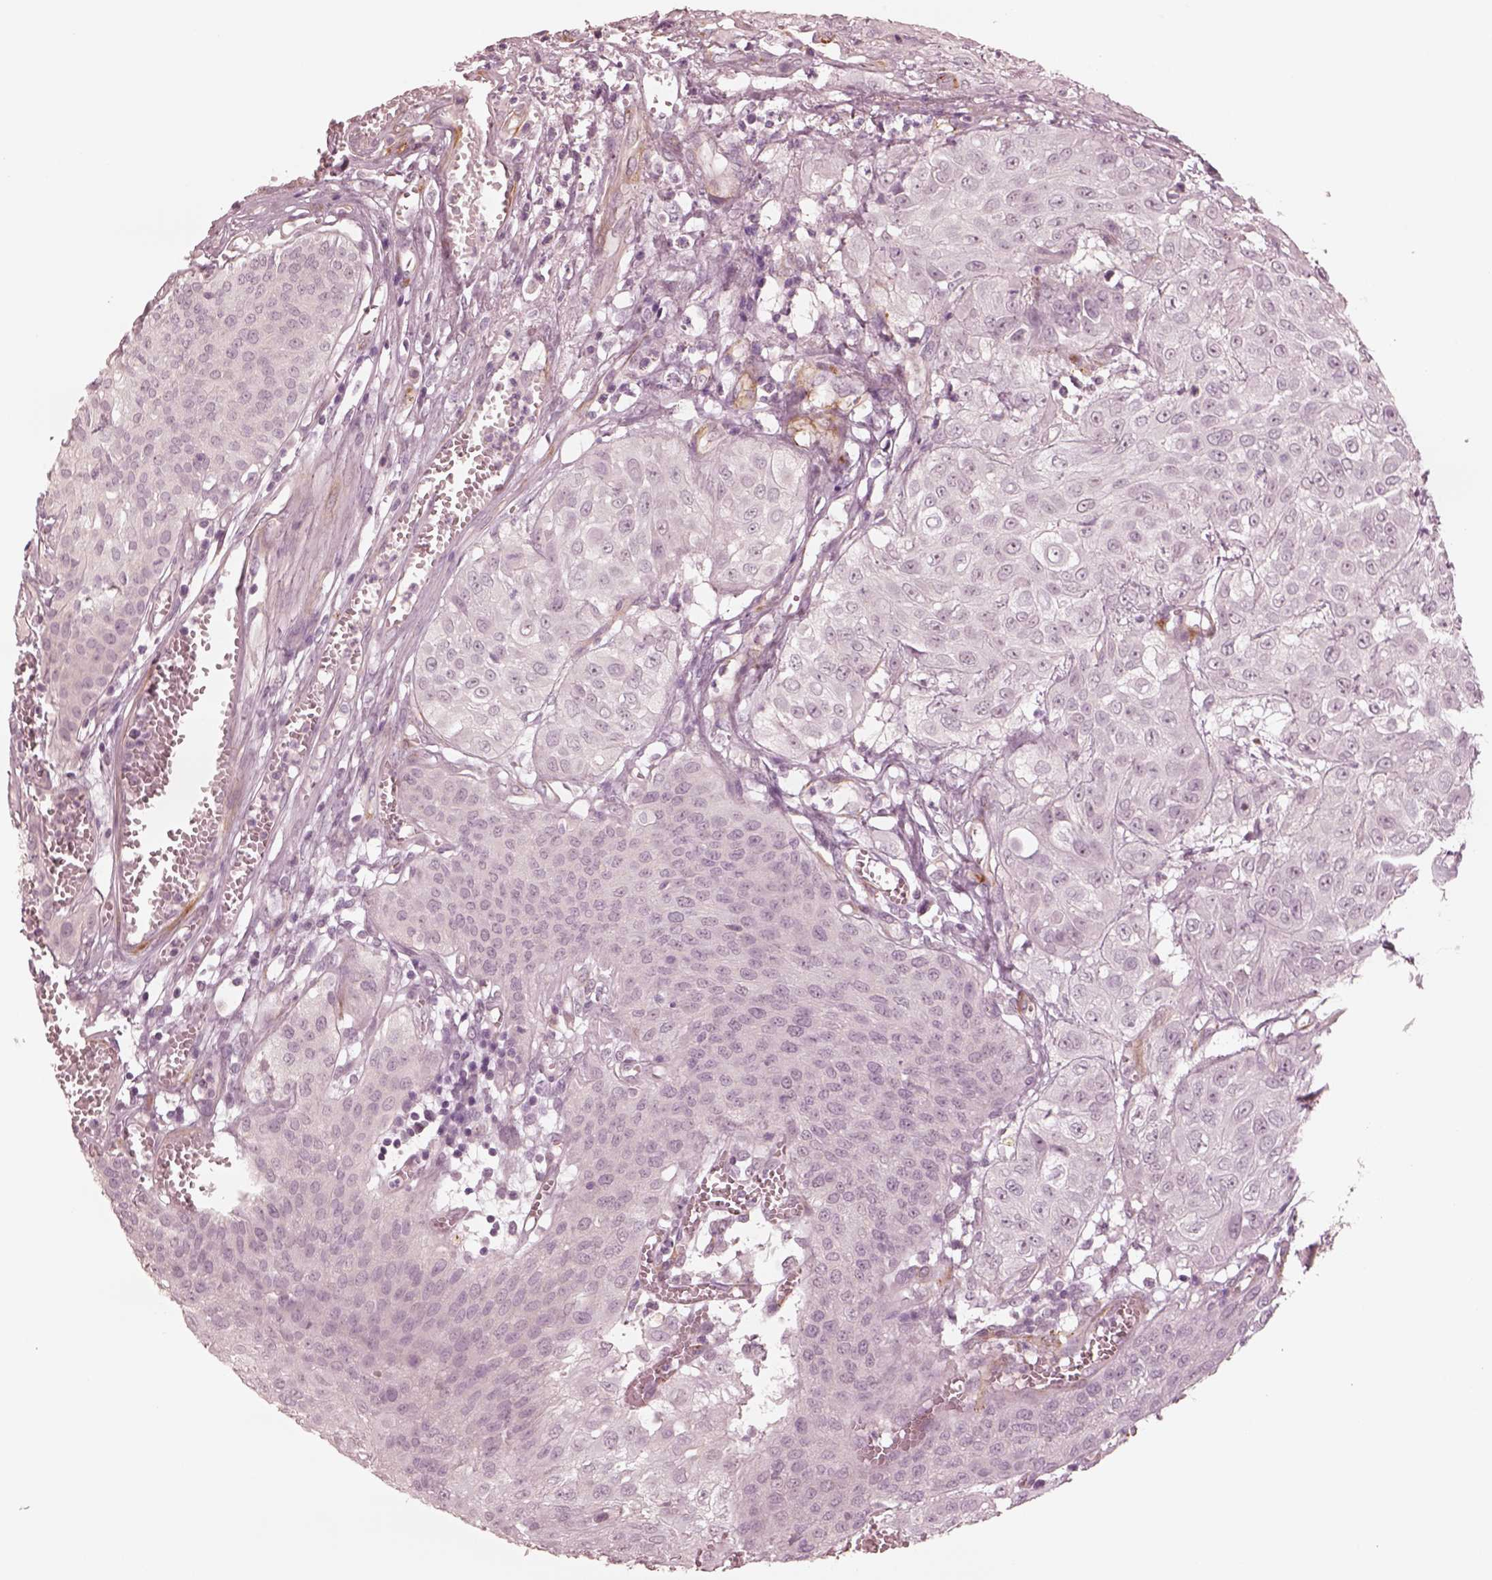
{"staining": {"intensity": "negative", "quantity": "none", "location": "none"}, "tissue": "urothelial cancer", "cell_type": "Tumor cells", "image_type": "cancer", "snomed": [{"axis": "morphology", "description": "Urothelial carcinoma, High grade"}, {"axis": "topography", "description": "Urinary bladder"}], "caption": "This micrograph is of high-grade urothelial carcinoma stained with immunohistochemistry to label a protein in brown with the nuclei are counter-stained blue. There is no positivity in tumor cells. (Brightfield microscopy of DAB (3,3'-diaminobenzidine) immunohistochemistry (IHC) at high magnification).", "gene": "DNAAF9", "patient": {"sex": "male", "age": 57}}